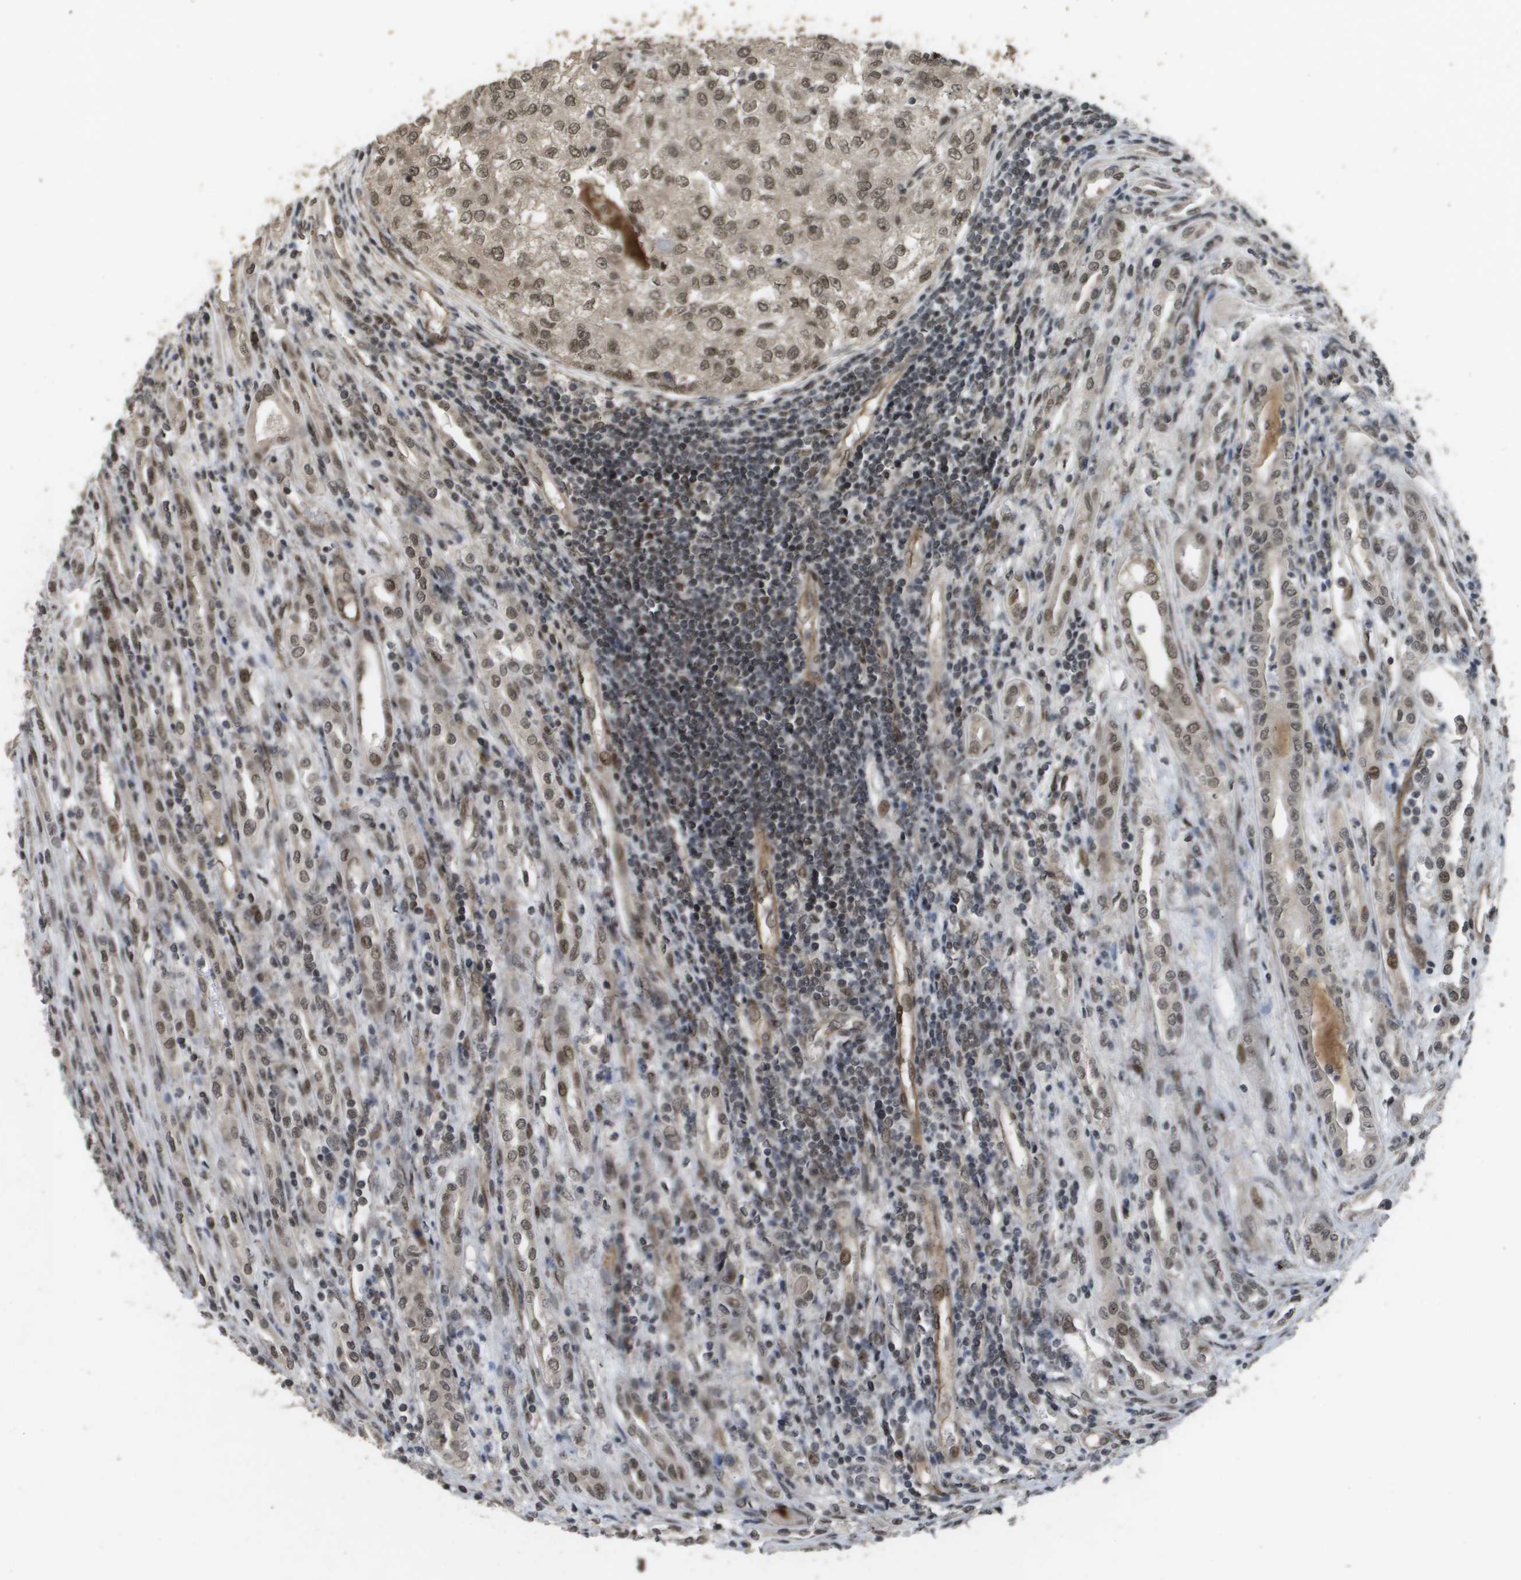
{"staining": {"intensity": "moderate", "quantity": ">75%", "location": "cytoplasmic/membranous,nuclear"}, "tissue": "renal cancer", "cell_type": "Tumor cells", "image_type": "cancer", "snomed": [{"axis": "morphology", "description": "Adenocarcinoma, NOS"}, {"axis": "topography", "description": "Kidney"}], "caption": "A medium amount of moderate cytoplasmic/membranous and nuclear staining is appreciated in approximately >75% of tumor cells in renal cancer tissue.", "gene": "KAT5", "patient": {"sex": "female", "age": 54}}